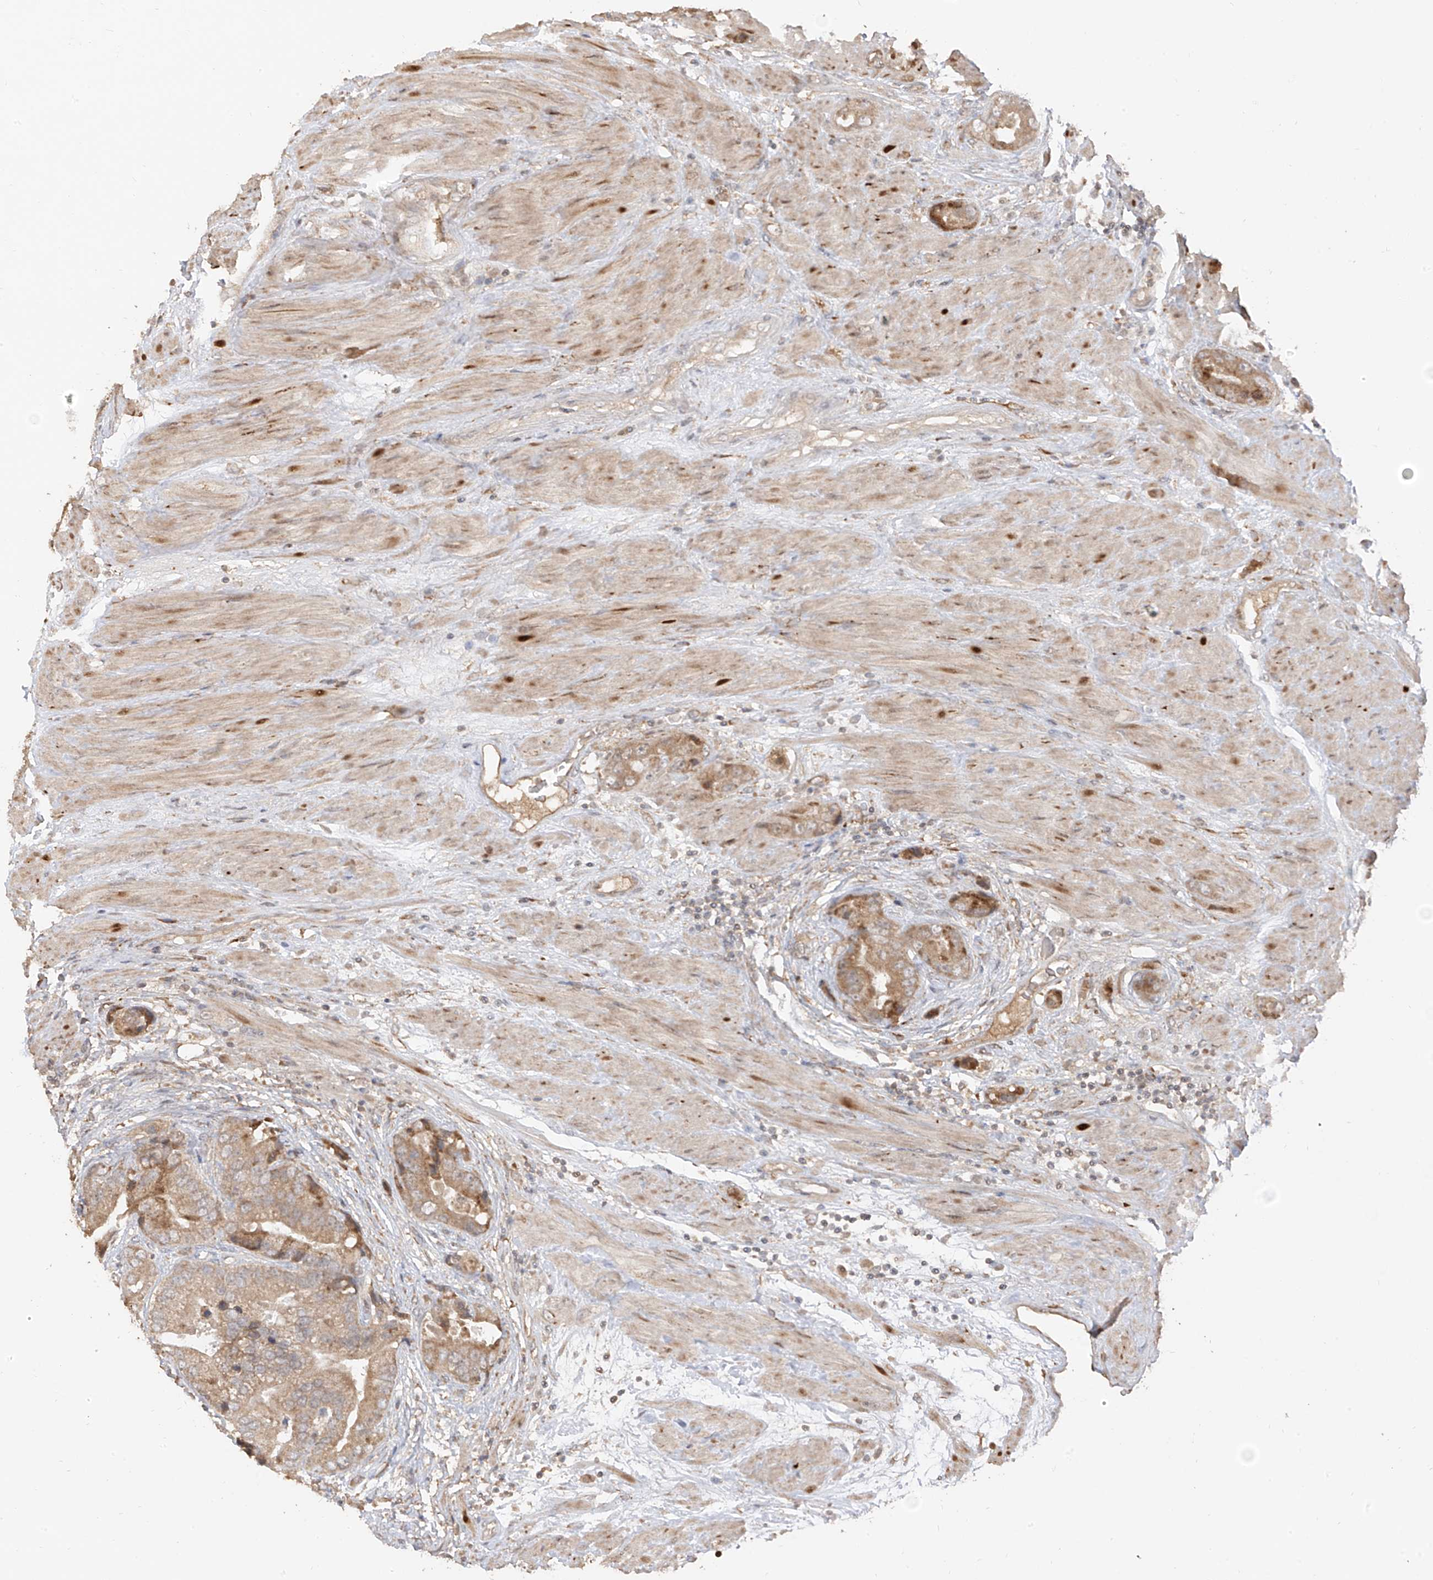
{"staining": {"intensity": "weak", "quantity": ">75%", "location": "cytoplasmic/membranous"}, "tissue": "prostate cancer", "cell_type": "Tumor cells", "image_type": "cancer", "snomed": [{"axis": "morphology", "description": "Adenocarcinoma, High grade"}, {"axis": "topography", "description": "Prostate"}], "caption": "A low amount of weak cytoplasmic/membranous positivity is seen in about >75% of tumor cells in prostate cancer tissue.", "gene": "COLGALT2", "patient": {"sex": "male", "age": 70}}